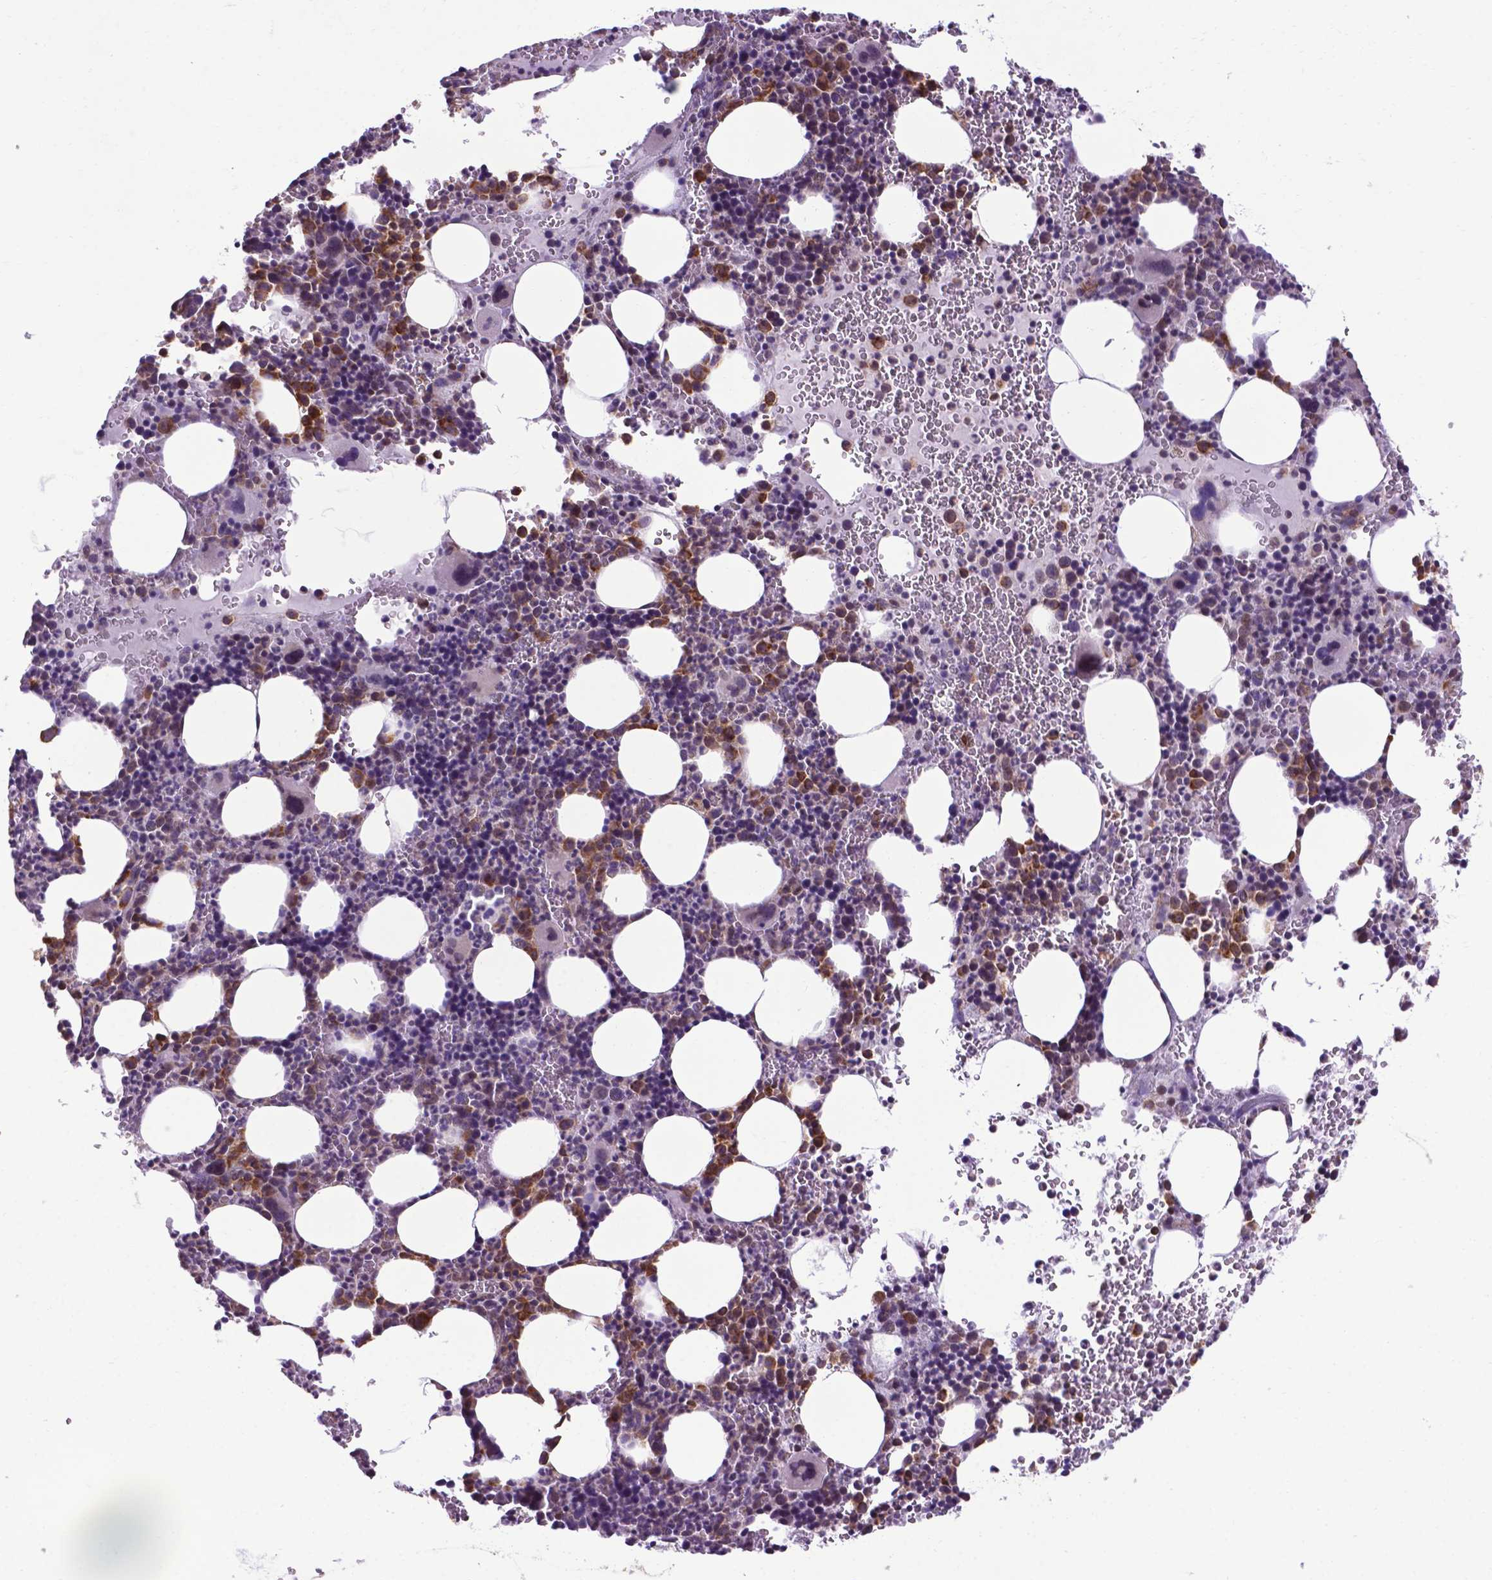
{"staining": {"intensity": "moderate", "quantity": "25%-75%", "location": "cytoplasmic/membranous,nuclear"}, "tissue": "bone marrow", "cell_type": "Hematopoietic cells", "image_type": "normal", "snomed": [{"axis": "morphology", "description": "Normal tissue, NOS"}, {"axis": "topography", "description": "Bone marrow"}], "caption": "Immunohistochemical staining of normal human bone marrow displays 25%-75% levels of moderate cytoplasmic/membranous,nuclear protein expression in approximately 25%-75% of hematopoietic cells.", "gene": "ENSG00000269590", "patient": {"sex": "male", "age": 63}}